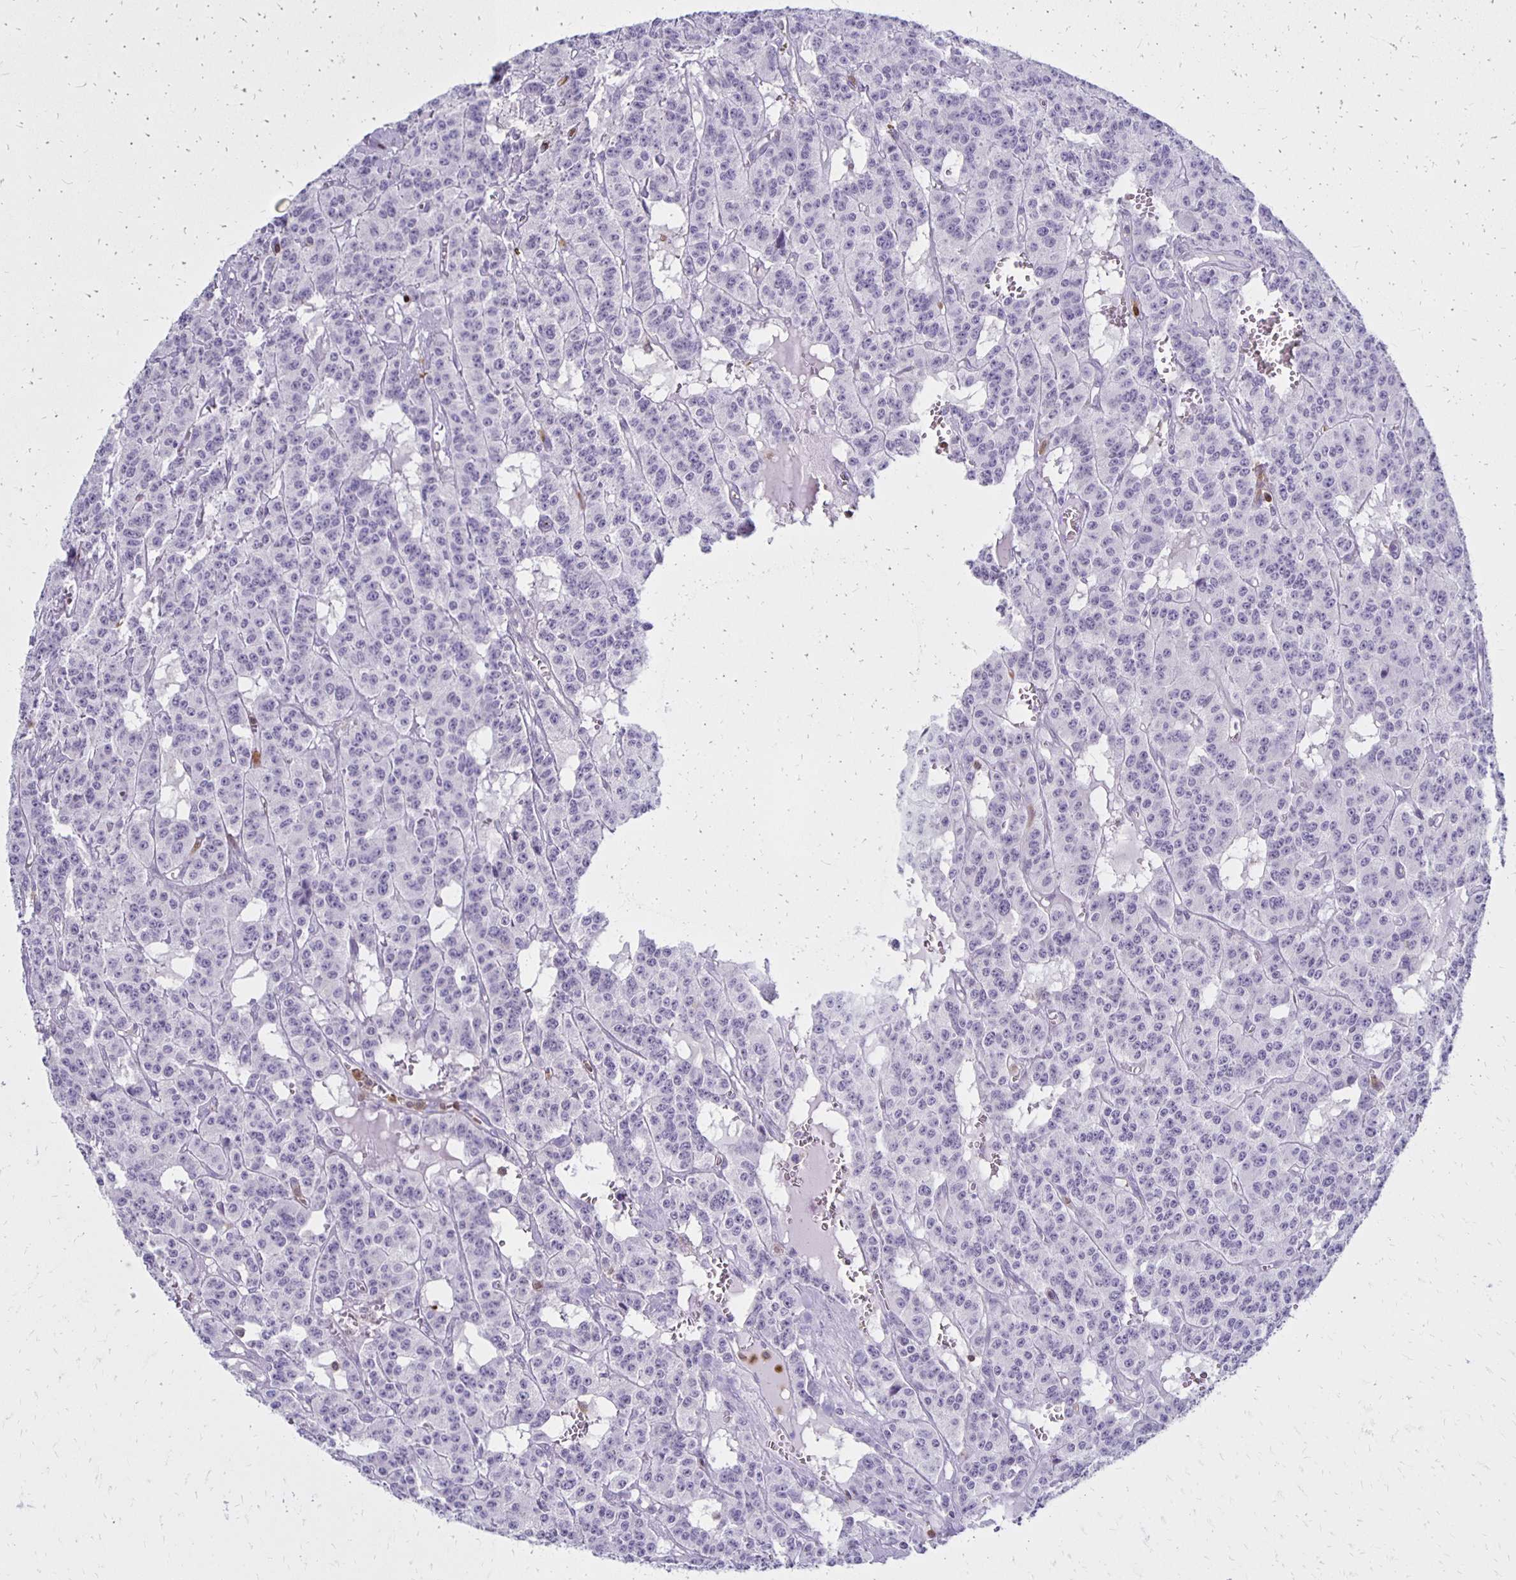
{"staining": {"intensity": "negative", "quantity": "none", "location": "none"}, "tissue": "carcinoid", "cell_type": "Tumor cells", "image_type": "cancer", "snomed": [{"axis": "morphology", "description": "Carcinoid, malignant, NOS"}, {"axis": "topography", "description": "Lung"}], "caption": "Protein analysis of carcinoid shows no significant positivity in tumor cells.", "gene": "CCL21", "patient": {"sex": "female", "age": 71}}